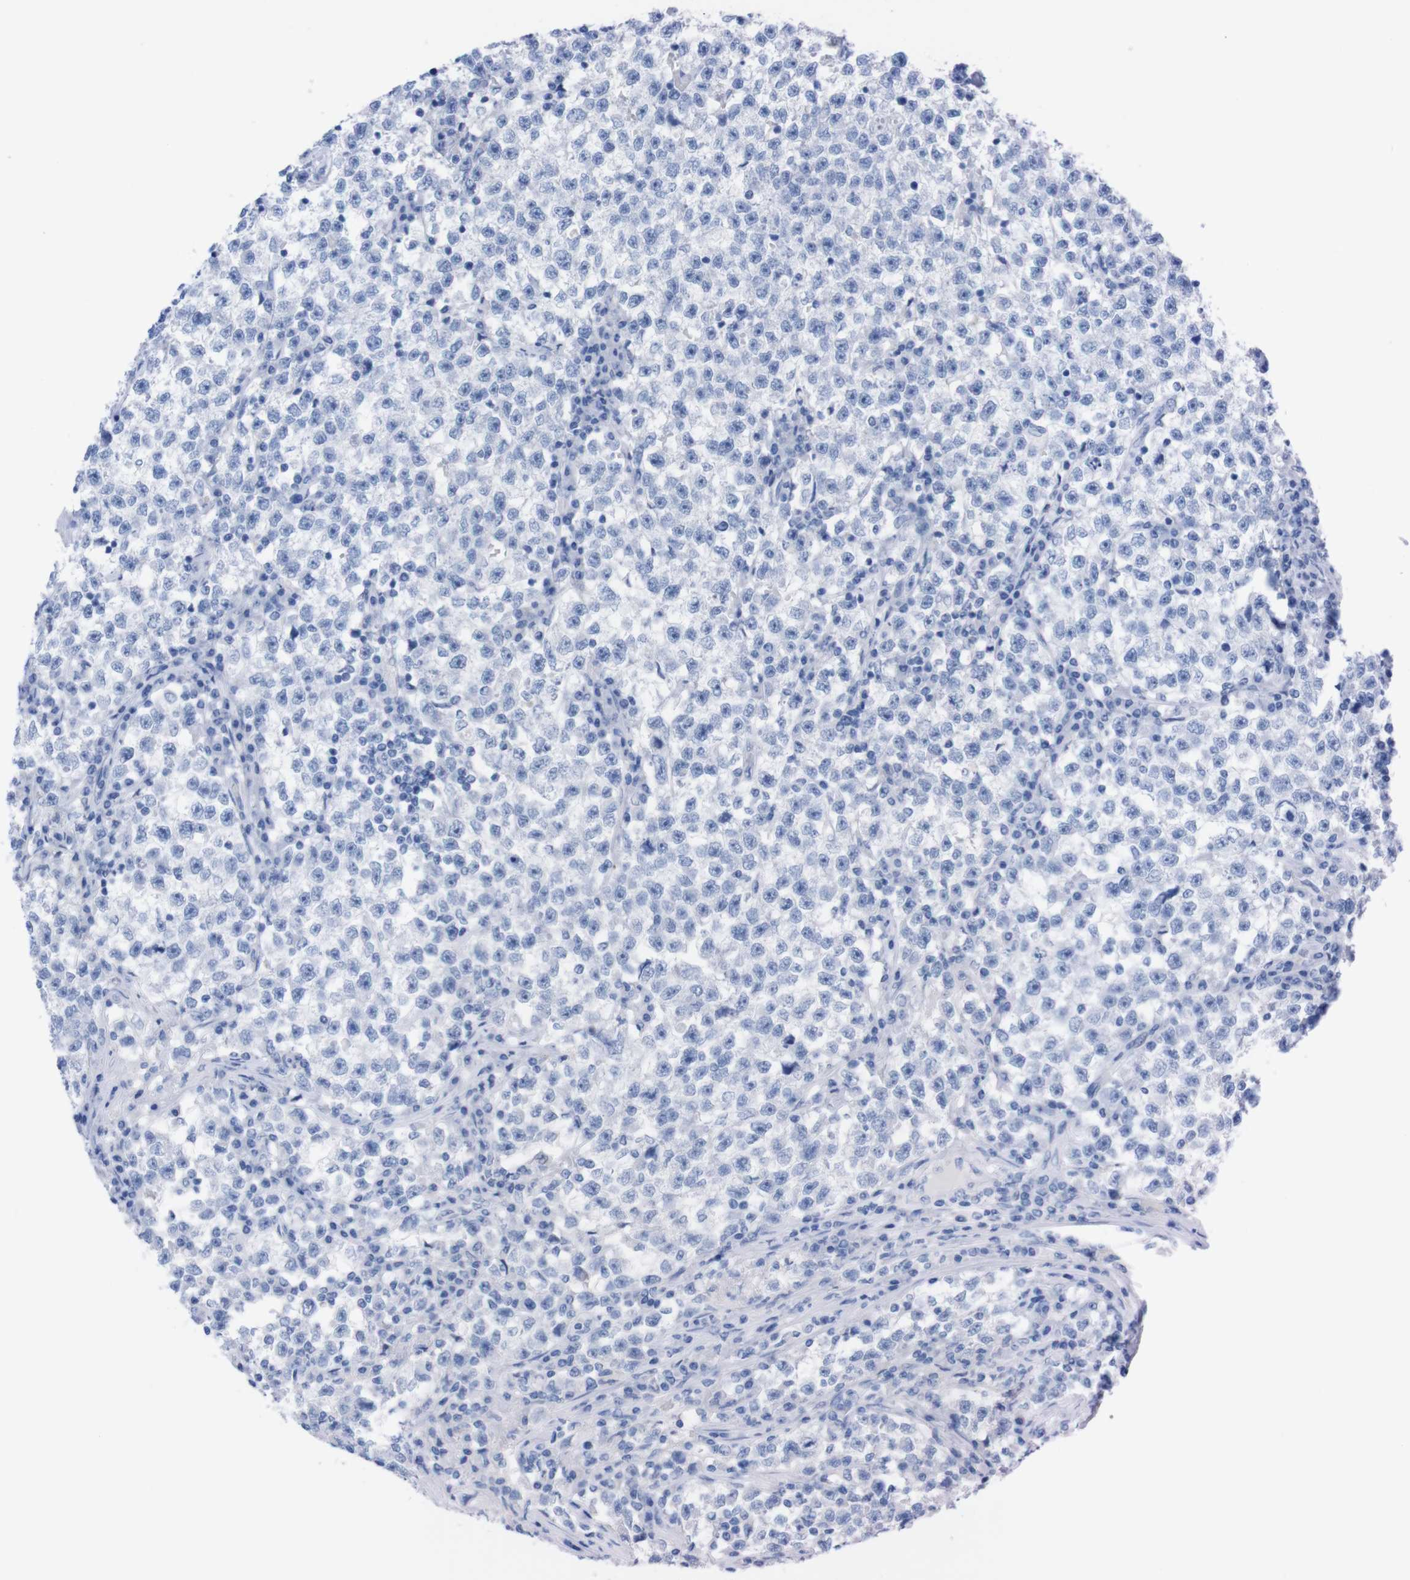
{"staining": {"intensity": "negative", "quantity": "none", "location": "none"}, "tissue": "testis cancer", "cell_type": "Tumor cells", "image_type": "cancer", "snomed": [{"axis": "morphology", "description": "Seminoma, NOS"}, {"axis": "topography", "description": "Testis"}], "caption": "High power microscopy photomicrograph of an immunohistochemistry photomicrograph of testis seminoma, revealing no significant expression in tumor cells.", "gene": "P2RY12", "patient": {"sex": "male", "age": 22}}